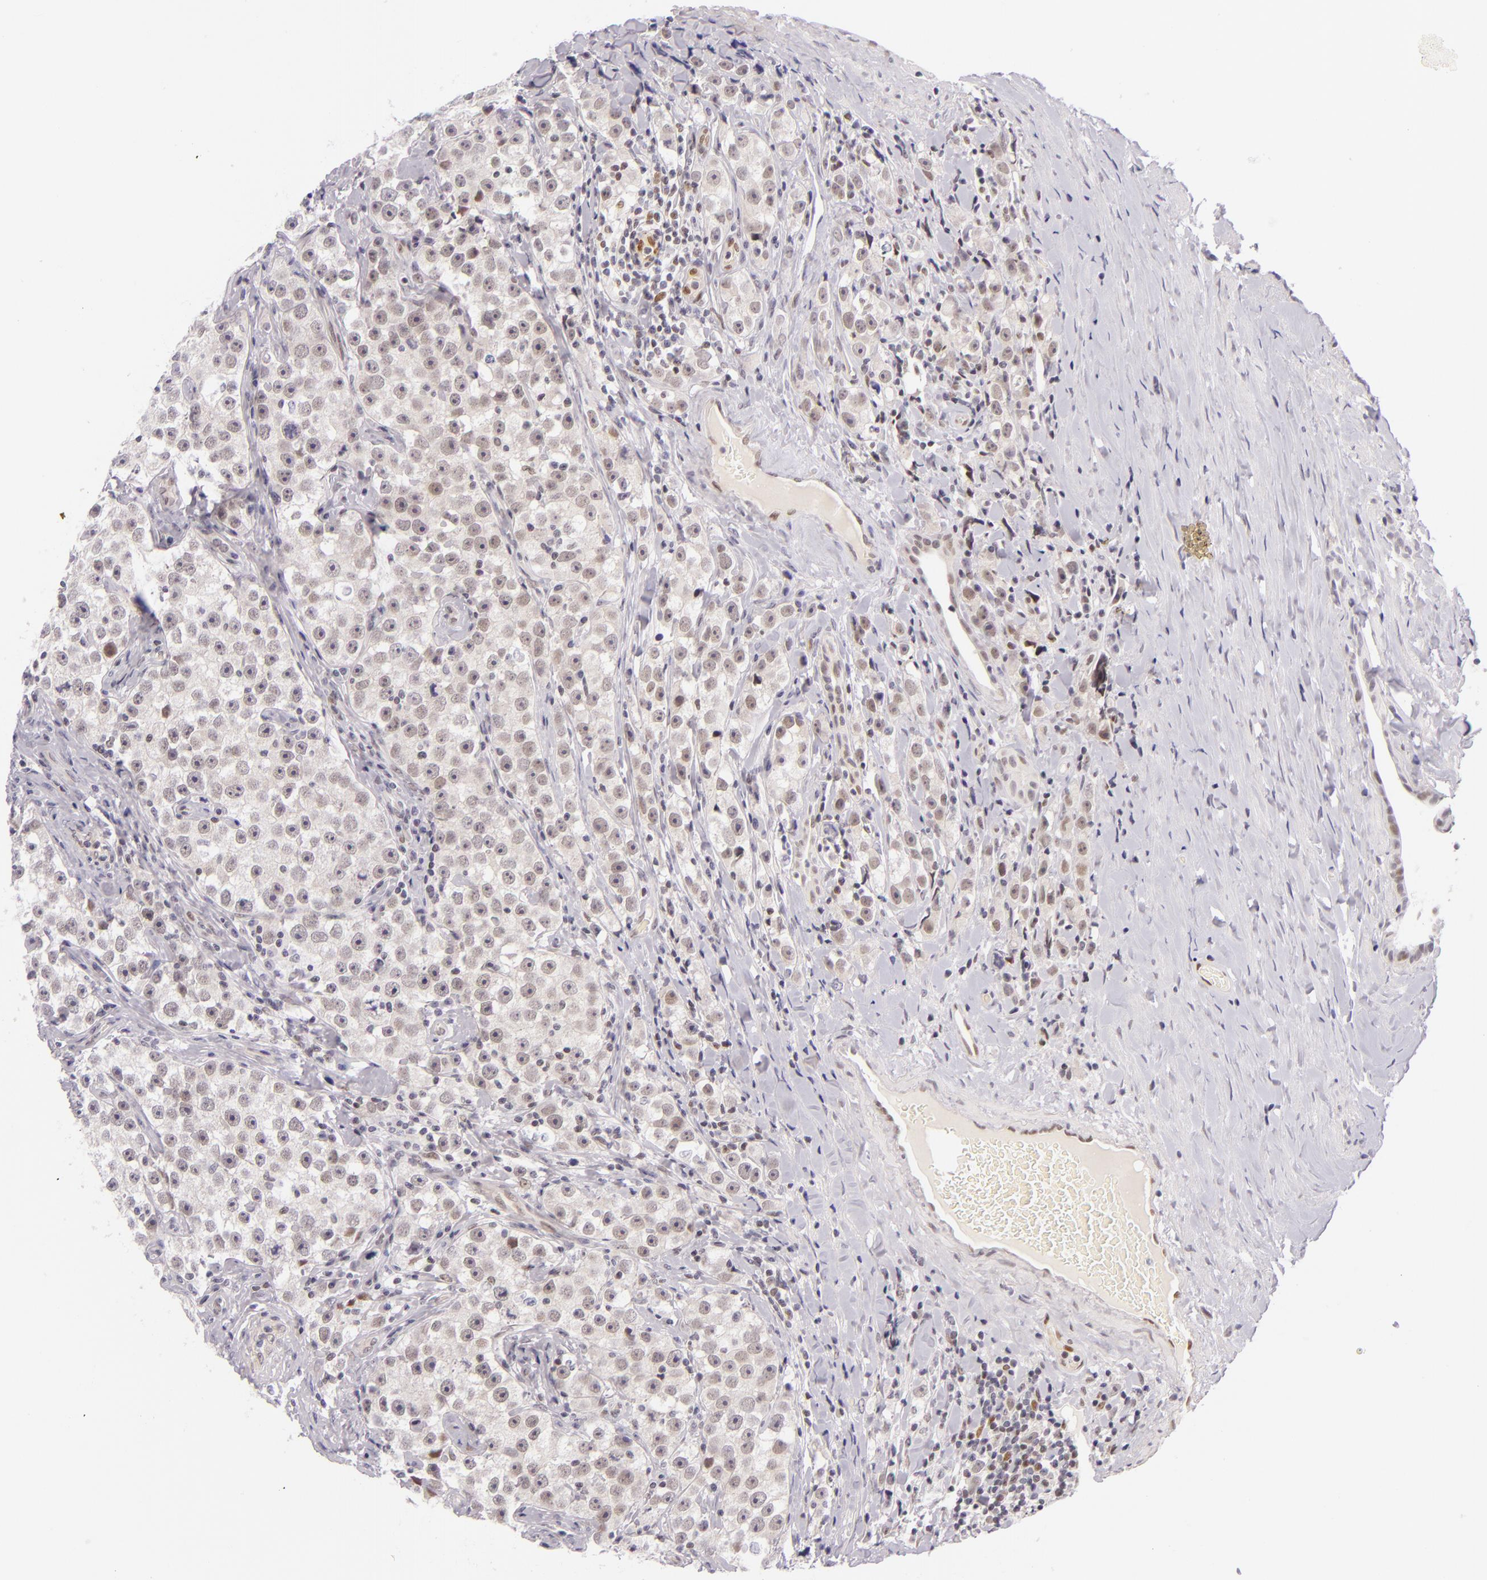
{"staining": {"intensity": "weak", "quantity": "<25%", "location": "nuclear"}, "tissue": "testis cancer", "cell_type": "Tumor cells", "image_type": "cancer", "snomed": [{"axis": "morphology", "description": "Seminoma, NOS"}, {"axis": "topography", "description": "Testis"}], "caption": "Immunohistochemistry (IHC) histopathology image of neoplastic tissue: human testis cancer stained with DAB shows no significant protein staining in tumor cells.", "gene": "BCL3", "patient": {"sex": "male", "age": 32}}